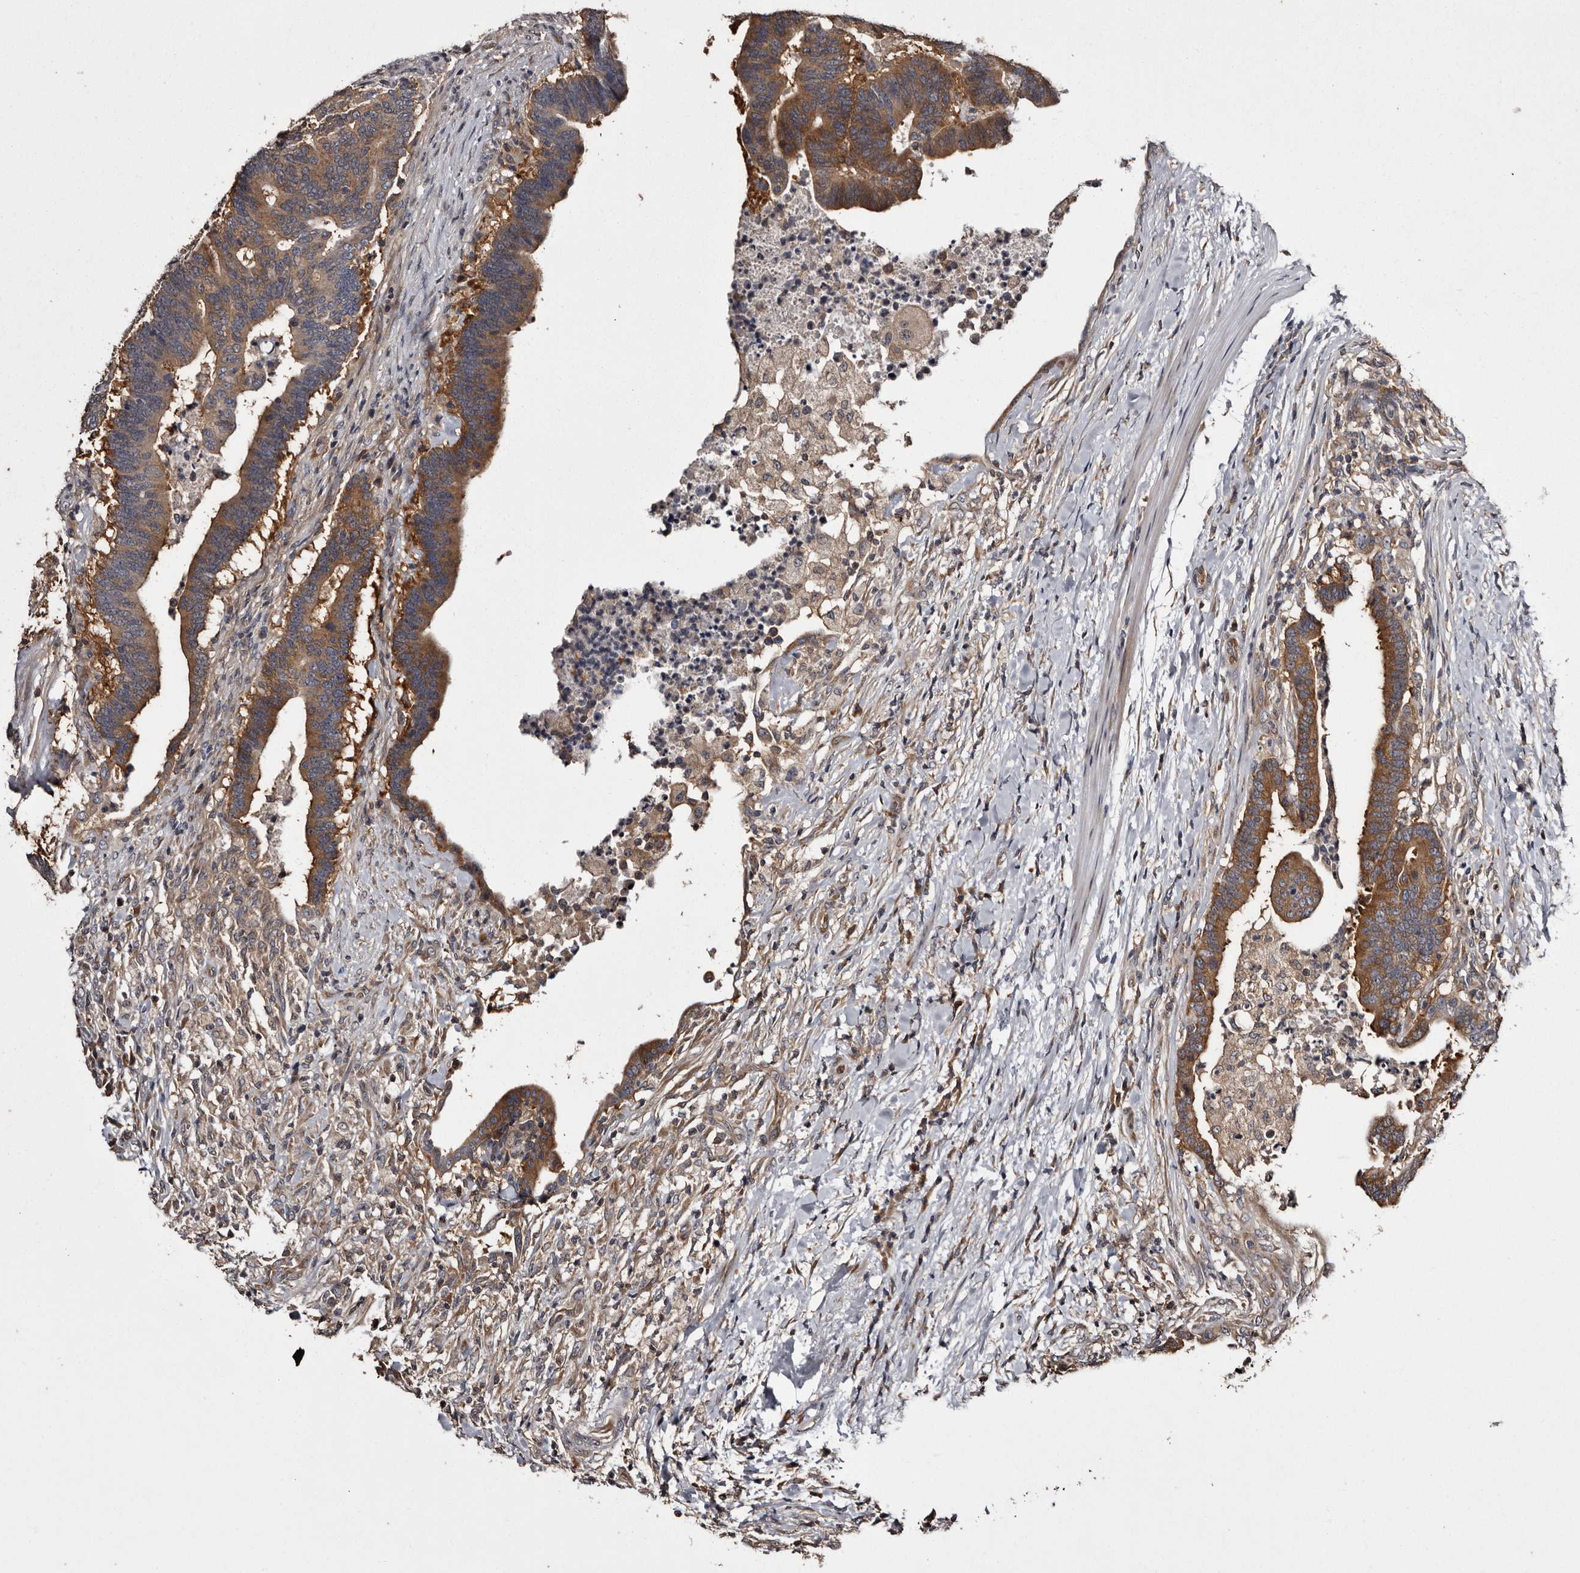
{"staining": {"intensity": "moderate", "quantity": ">75%", "location": "cytoplasmic/membranous"}, "tissue": "colorectal cancer", "cell_type": "Tumor cells", "image_type": "cancer", "snomed": [{"axis": "morphology", "description": "Adenocarcinoma, NOS"}, {"axis": "topography", "description": "Colon"}], "caption": "IHC of human colorectal adenocarcinoma demonstrates medium levels of moderate cytoplasmic/membranous staining in about >75% of tumor cells. (brown staining indicates protein expression, while blue staining denotes nuclei).", "gene": "DARS1", "patient": {"sex": "female", "age": 66}}